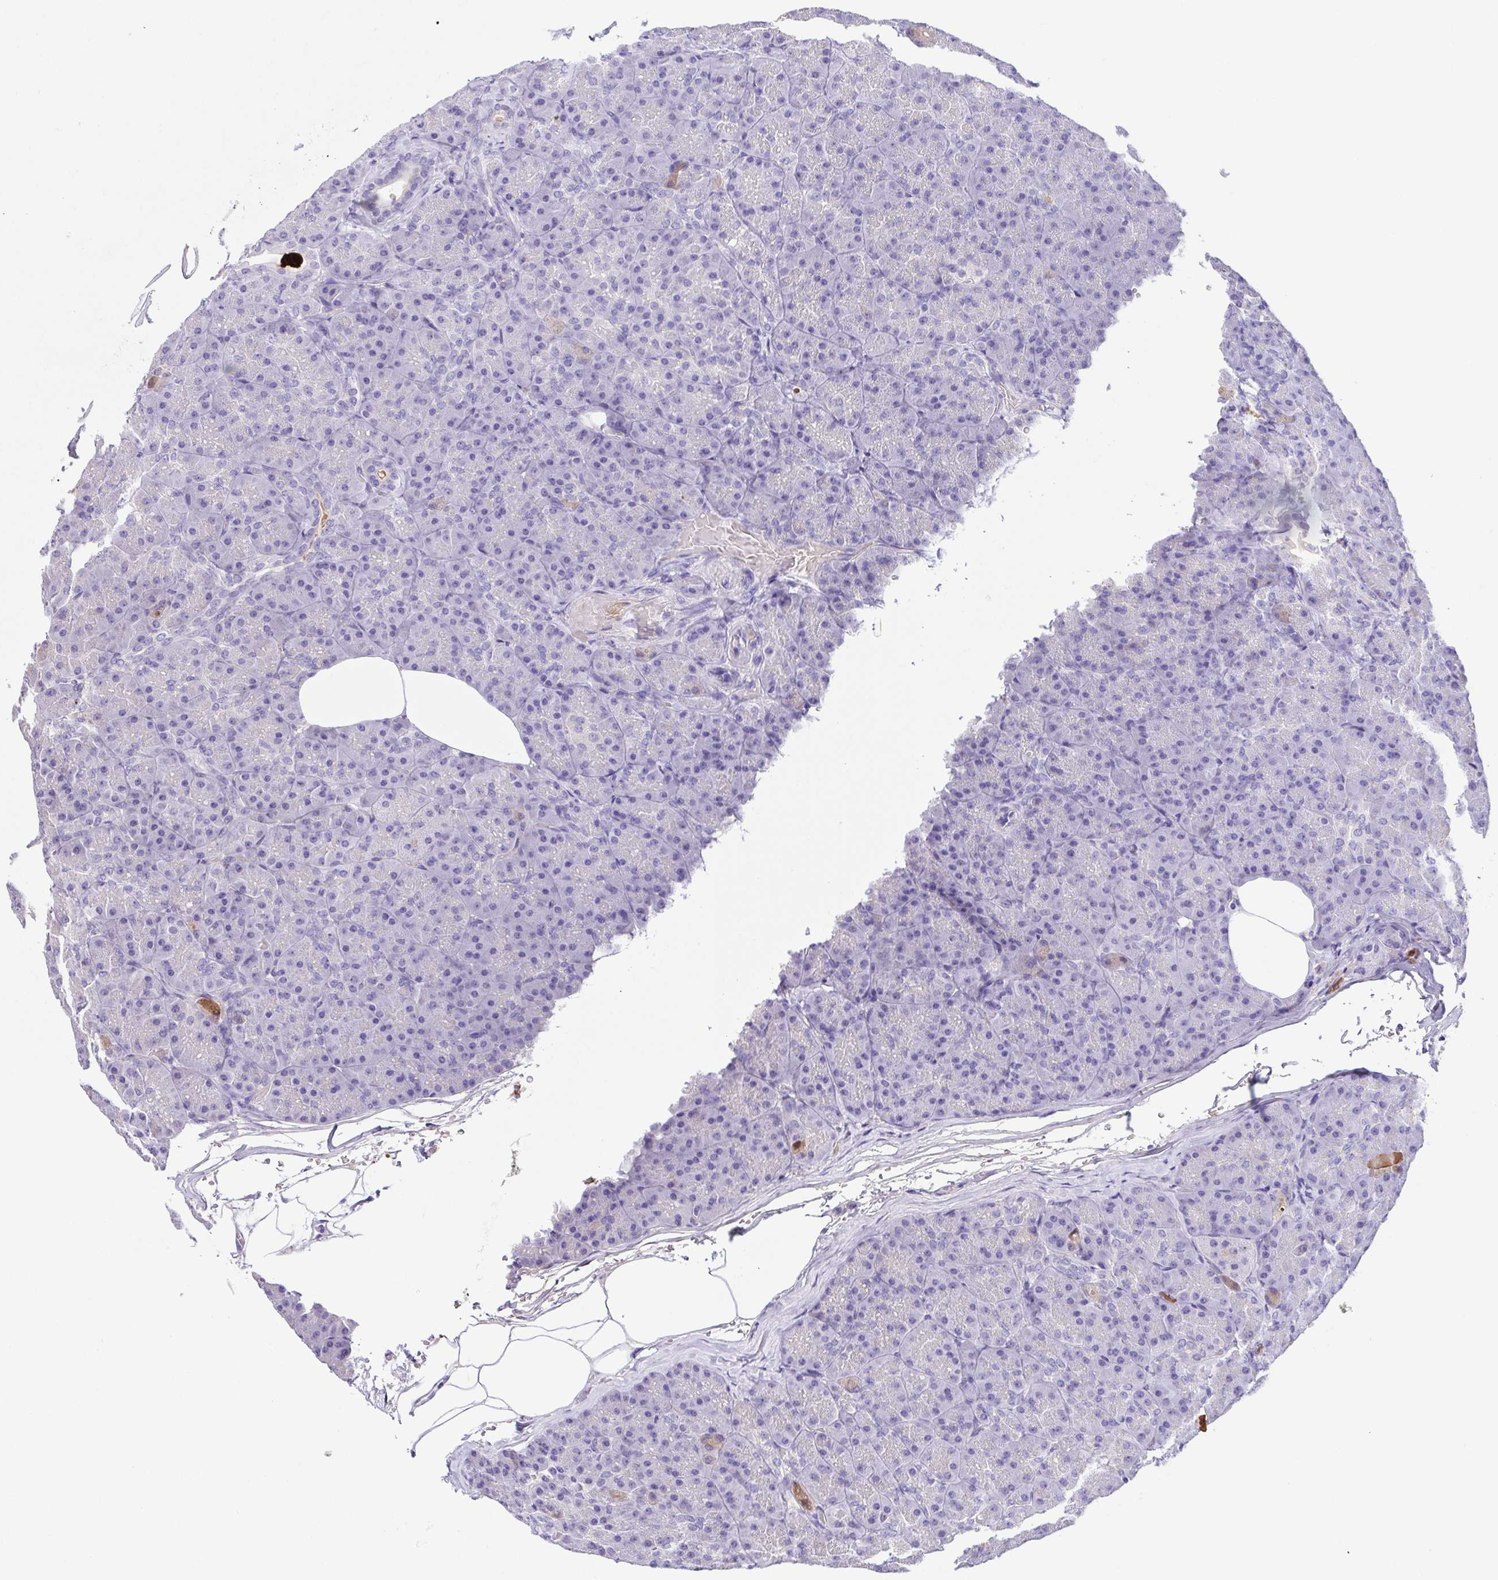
{"staining": {"intensity": "negative", "quantity": "none", "location": "none"}, "tissue": "pancreas", "cell_type": "Exocrine glandular cells", "image_type": "normal", "snomed": [{"axis": "morphology", "description": "Normal tissue, NOS"}, {"axis": "topography", "description": "Pancreas"}], "caption": "Normal pancreas was stained to show a protein in brown. There is no significant positivity in exocrine glandular cells. The staining was performed using DAB to visualize the protein expression in brown, while the nuclei were stained in blue with hematoxylin (Magnification: 20x).", "gene": "IGFL1", "patient": {"sex": "male", "age": 57}}